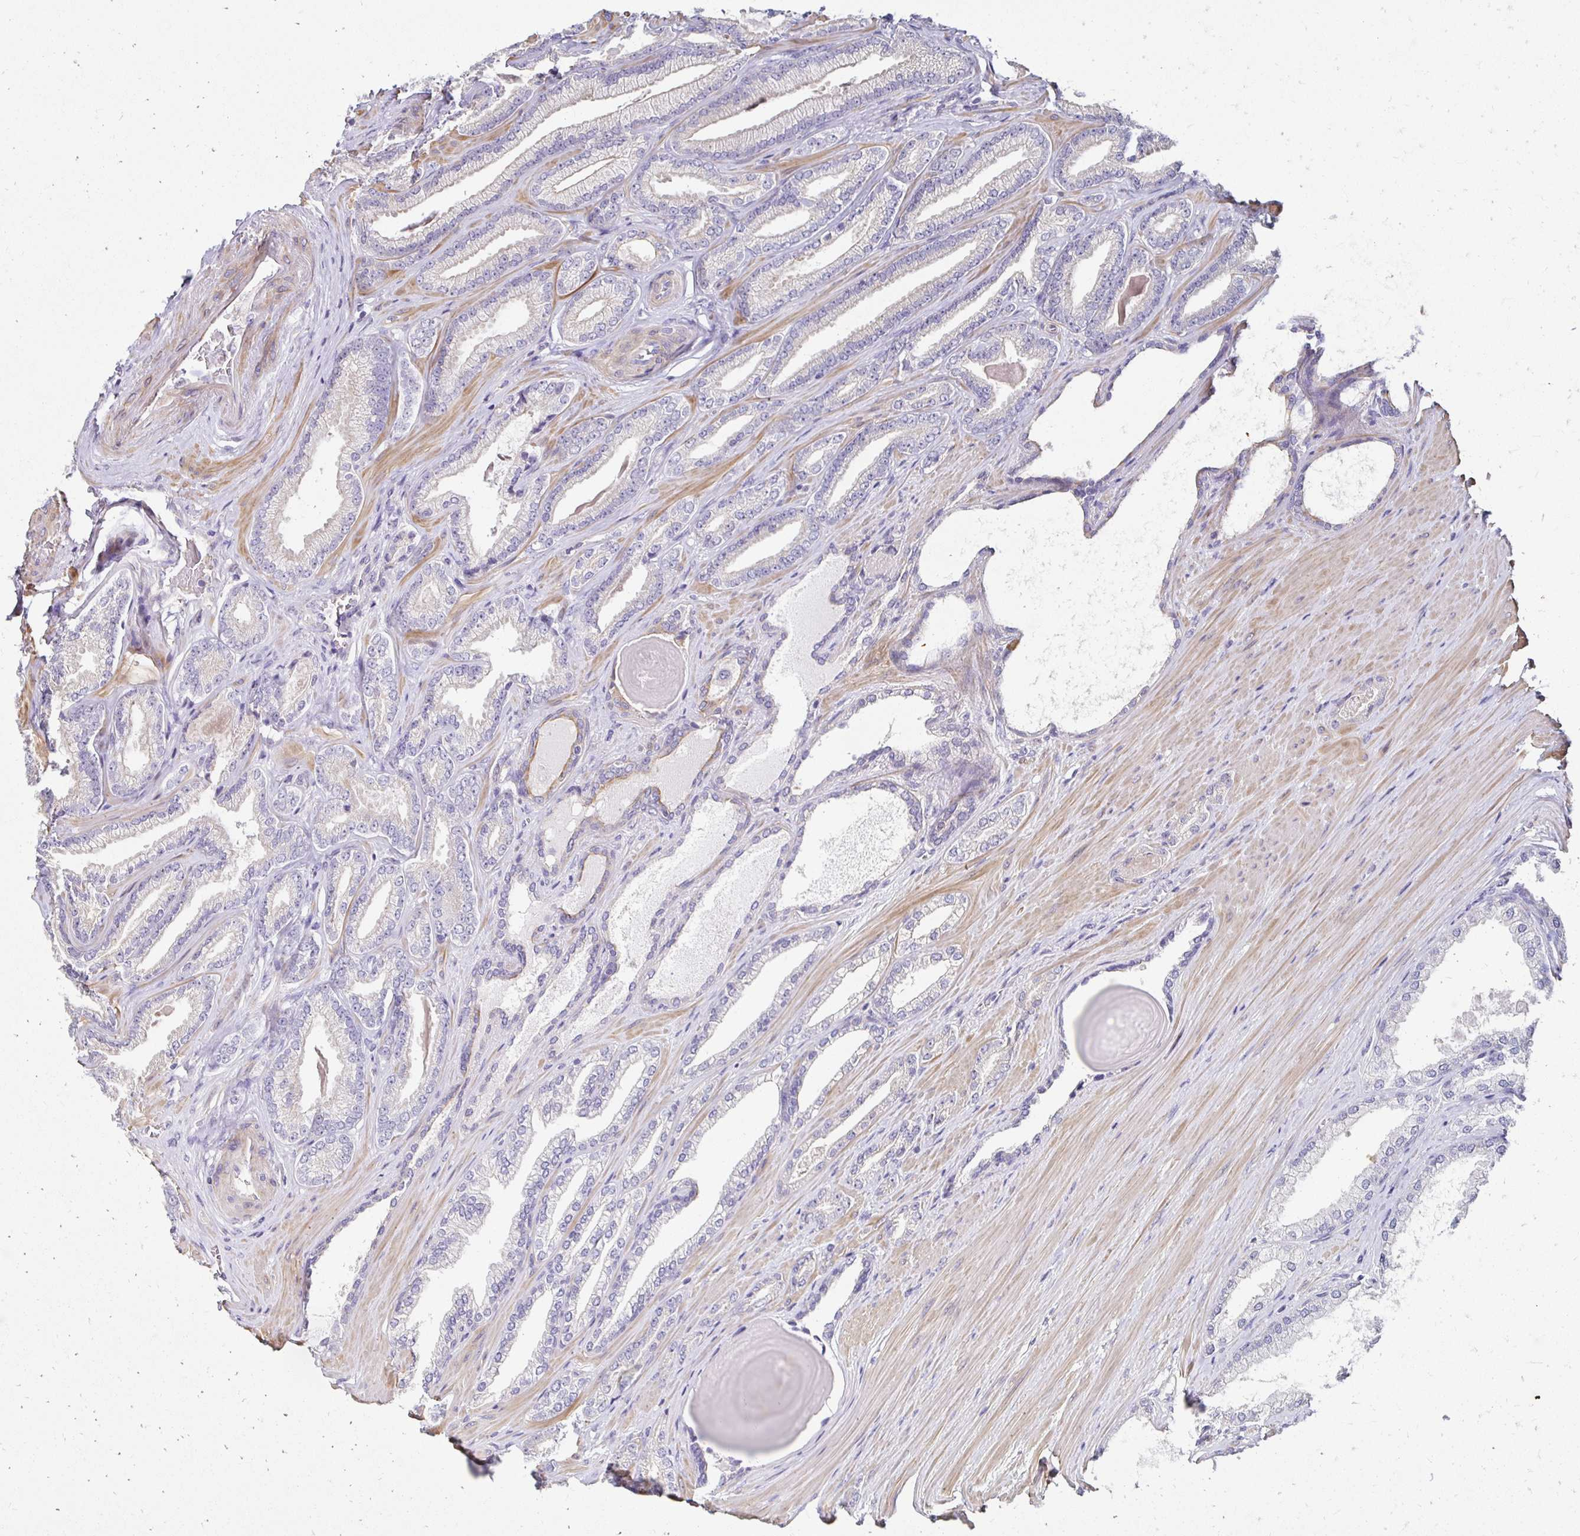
{"staining": {"intensity": "negative", "quantity": "none", "location": "none"}, "tissue": "prostate cancer", "cell_type": "Tumor cells", "image_type": "cancer", "snomed": [{"axis": "morphology", "description": "Adenocarcinoma, Low grade"}, {"axis": "topography", "description": "Prostate"}], "caption": "This is a photomicrograph of immunohistochemistry (IHC) staining of low-grade adenocarcinoma (prostate), which shows no staining in tumor cells. (Stains: DAB (3,3'-diaminobenzidine) IHC with hematoxylin counter stain, Microscopy: brightfield microscopy at high magnification).", "gene": "AKAP6", "patient": {"sex": "male", "age": 61}}